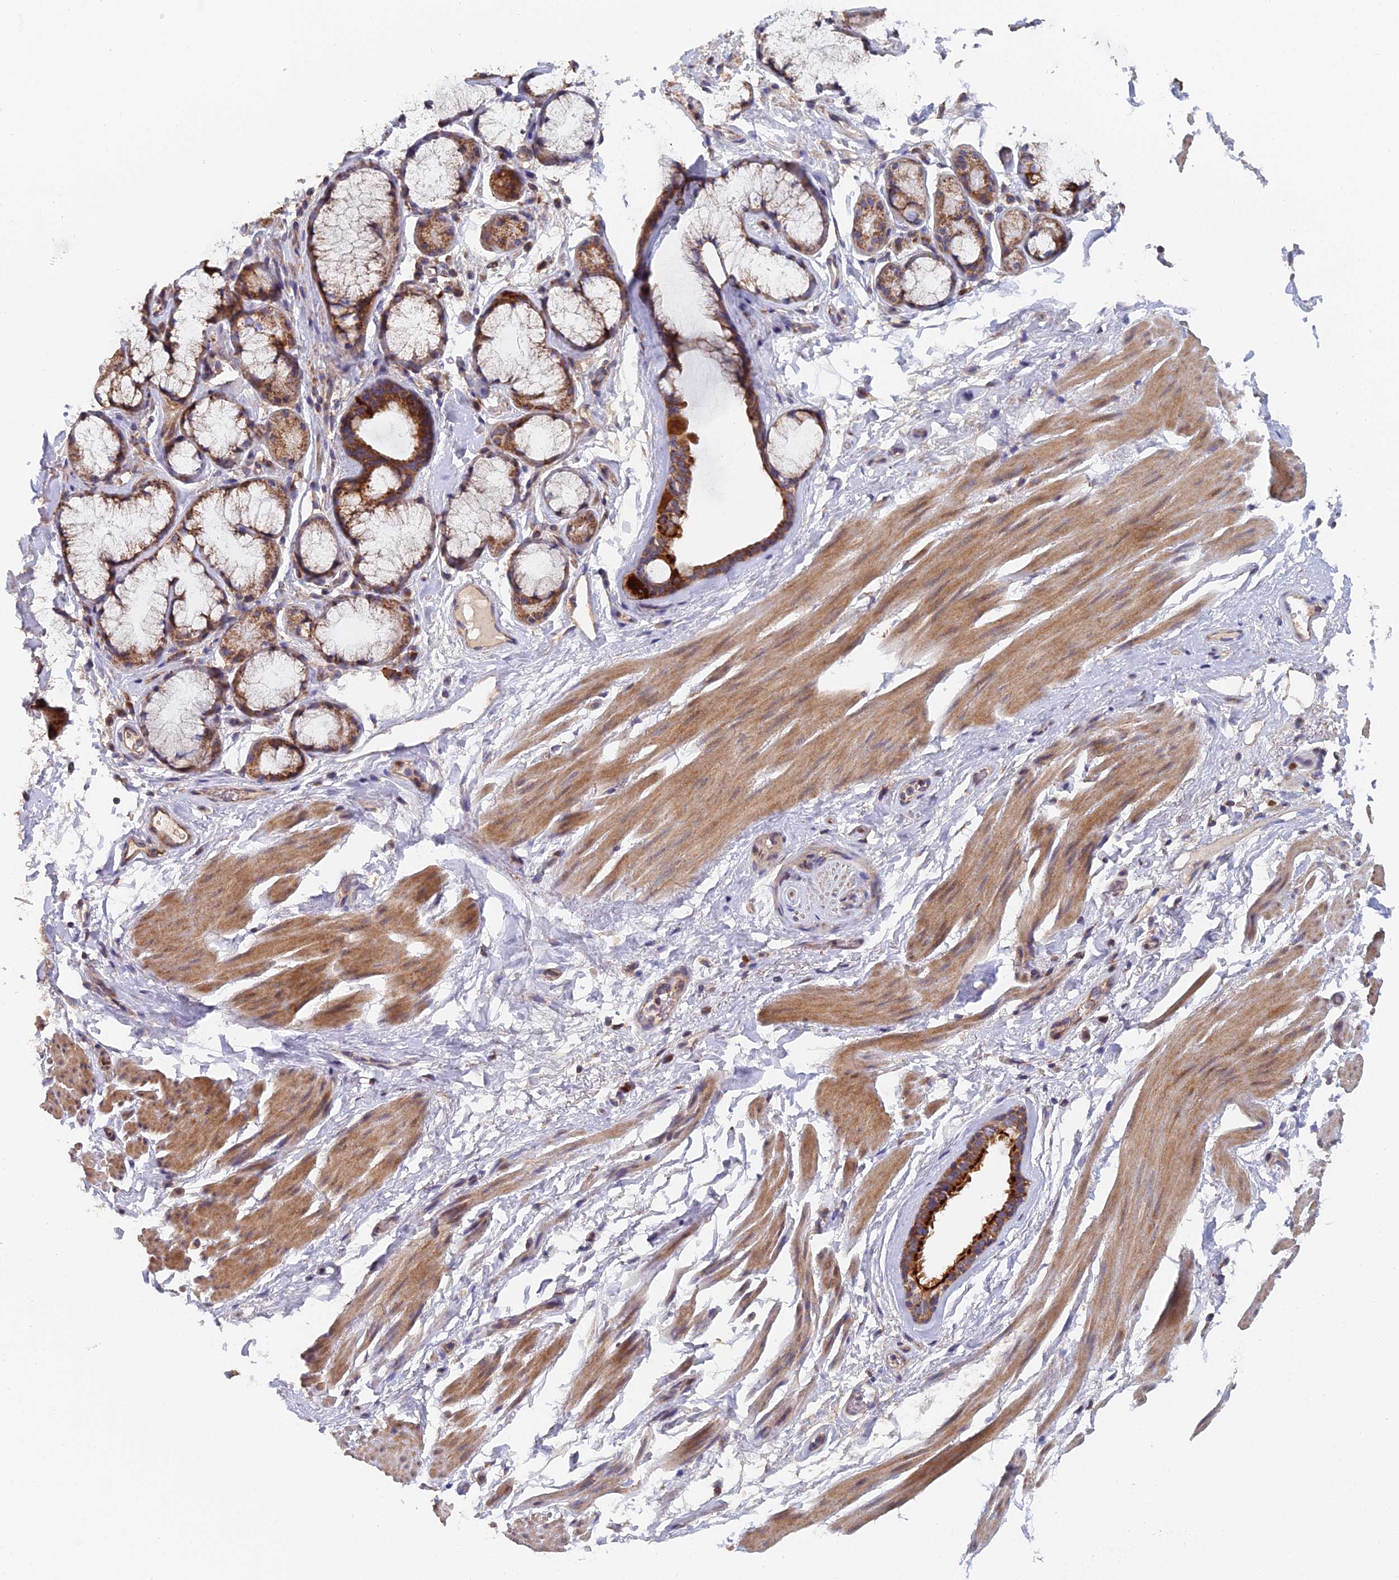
{"staining": {"intensity": "weak", "quantity": "25%-75%", "location": "cytoplasmic/membranous"}, "tissue": "adipose tissue", "cell_type": "Adipocytes", "image_type": "normal", "snomed": [{"axis": "morphology", "description": "Normal tissue, NOS"}, {"axis": "topography", "description": "Cartilage tissue"}], "caption": "Immunohistochemistry of benign adipose tissue demonstrates low levels of weak cytoplasmic/membranous expression in about 25%-75% of adipocytes.", "gene": "ECSIT", "patient": {"sex": "female", "age": 63}}